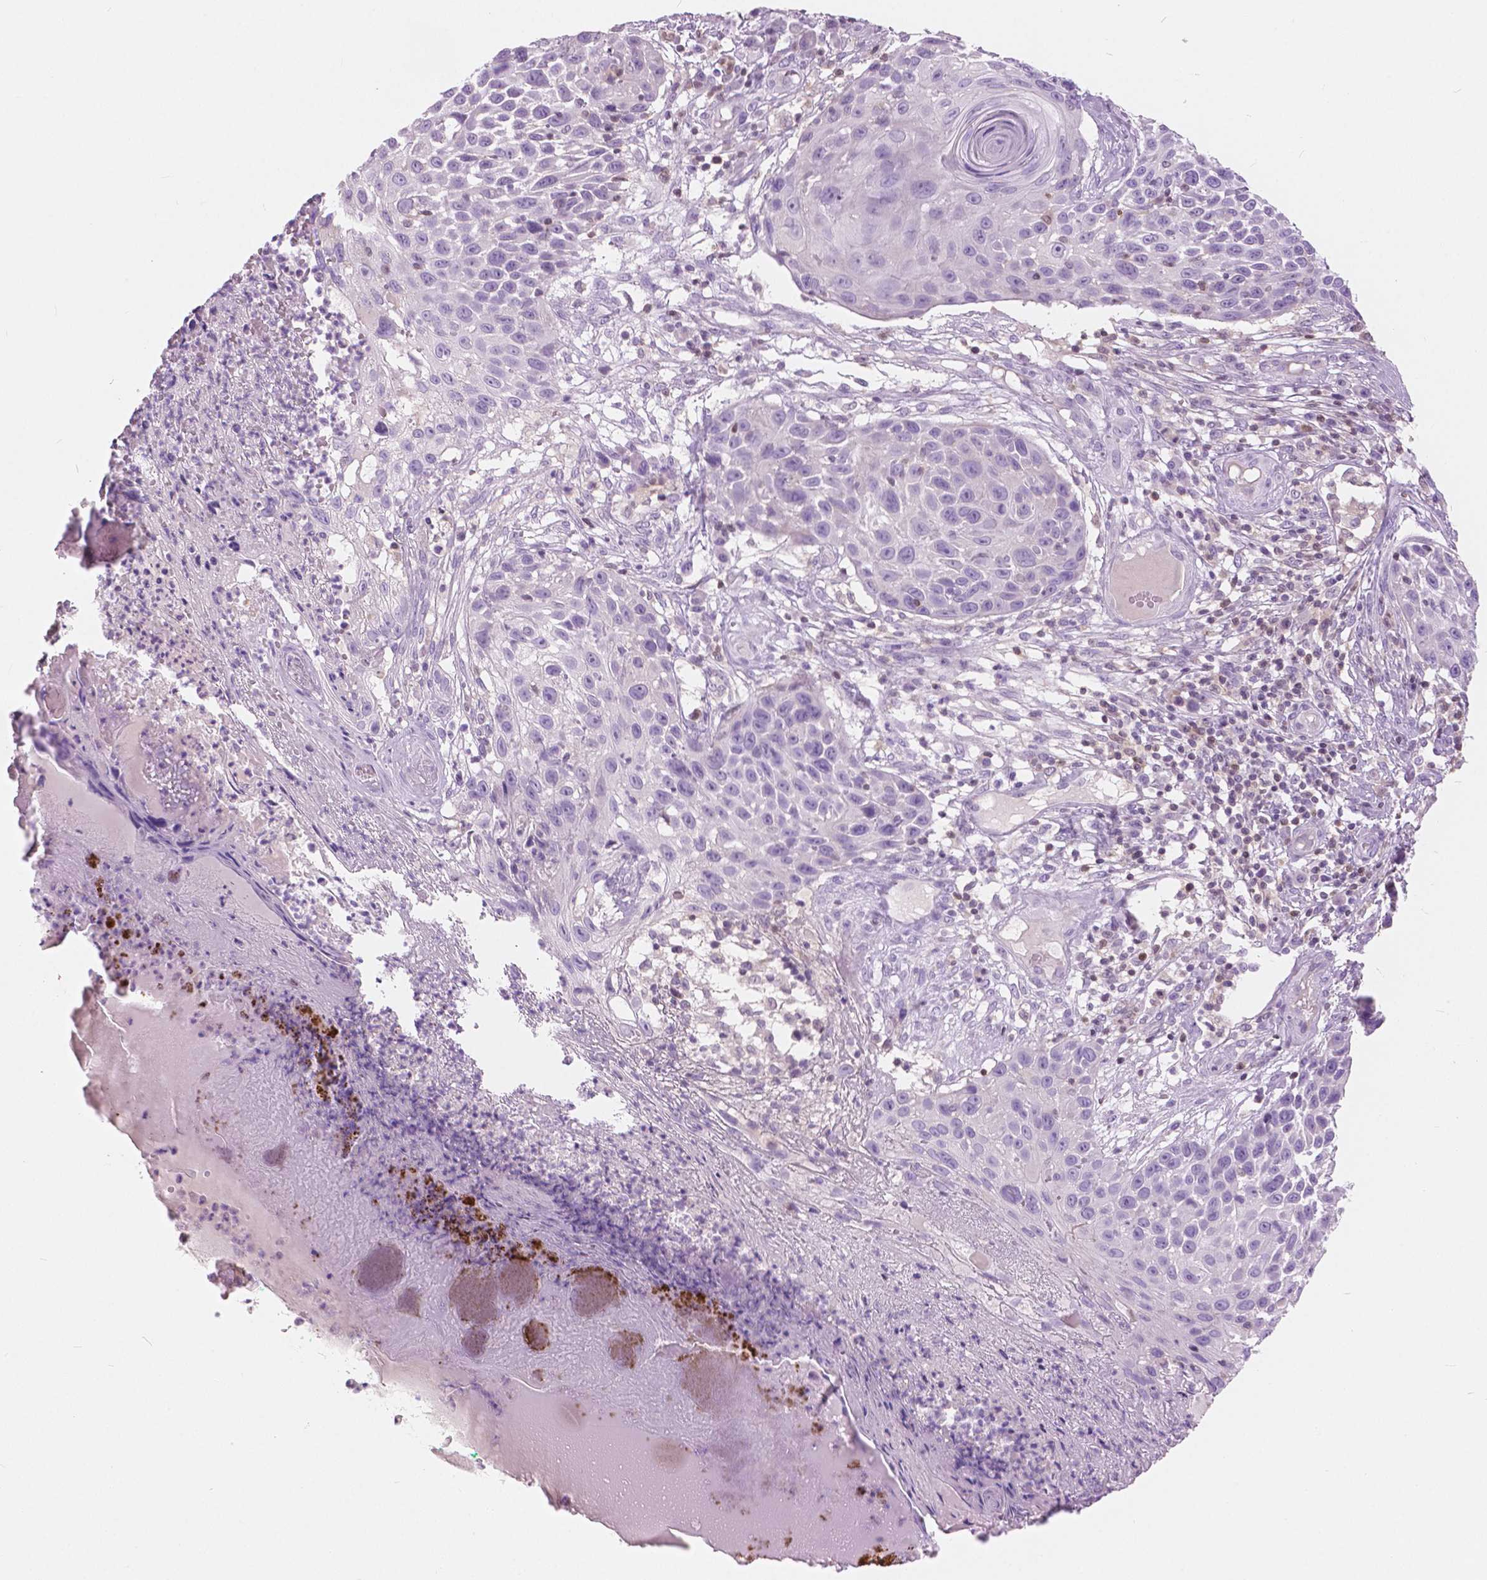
{"staining": {"intensity": "negative", "quantity": "none", "location": "none"}, "tissue": "skin cancer", "cell_type": "Tumor cells", "image_type": "cancer", "snomed": [{"axis": "morphology", "description": "Squamous cell carcinoma, NOS"}, {"axis": "topography", "description": "Skin"}], "caption": "Image shows no protein positivity in tumor cells of skin cancer tissue. (DAB (3,3'-diaminobenzidine) immunohistochemistry, high magnification).", "gene": "GALM", "patient": {"sex": "male", "age": 92}}